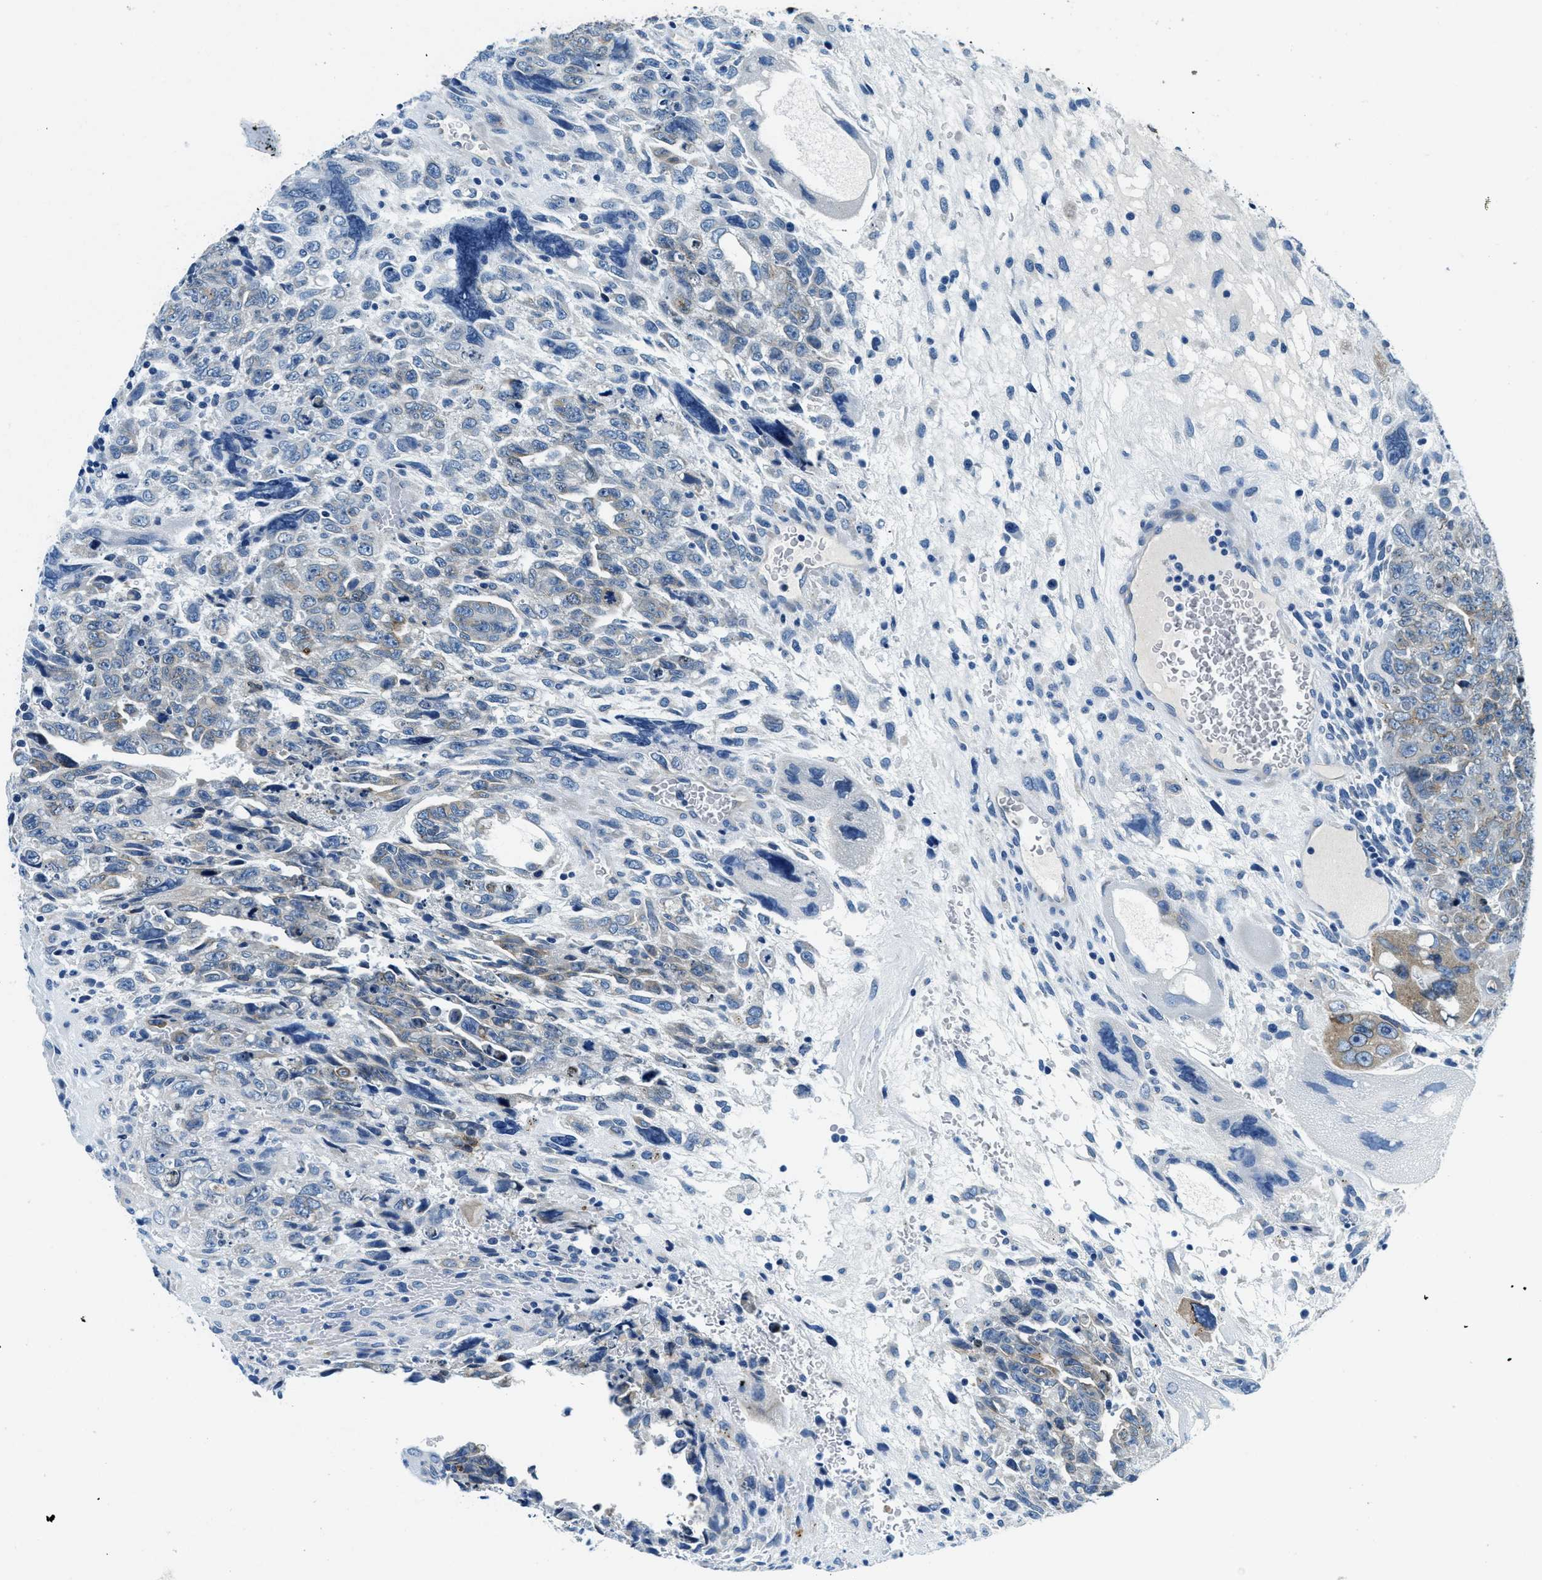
{"staining": {"intensity": "moderate", "quantity": "<25%", "location": "cytoplasmic/membranous"}, "tissue": "testis cancer", "cell_type": "Tumor cells", "image_type": "cancer", "snomed": [{"axis": "morphology", "description": "Carcinoma, Embryonal, NOS"}, {"axis": "topography", "description": "Testis"}], "caption": "Brown immunohistochemical staining in testis embryonal carcinoma exhibits moderate cytoplasmic/membranous positivity in about <25% of tumor cells.", "gene": "UBAC2", "patient": {"sex": "male", "age": 28}}